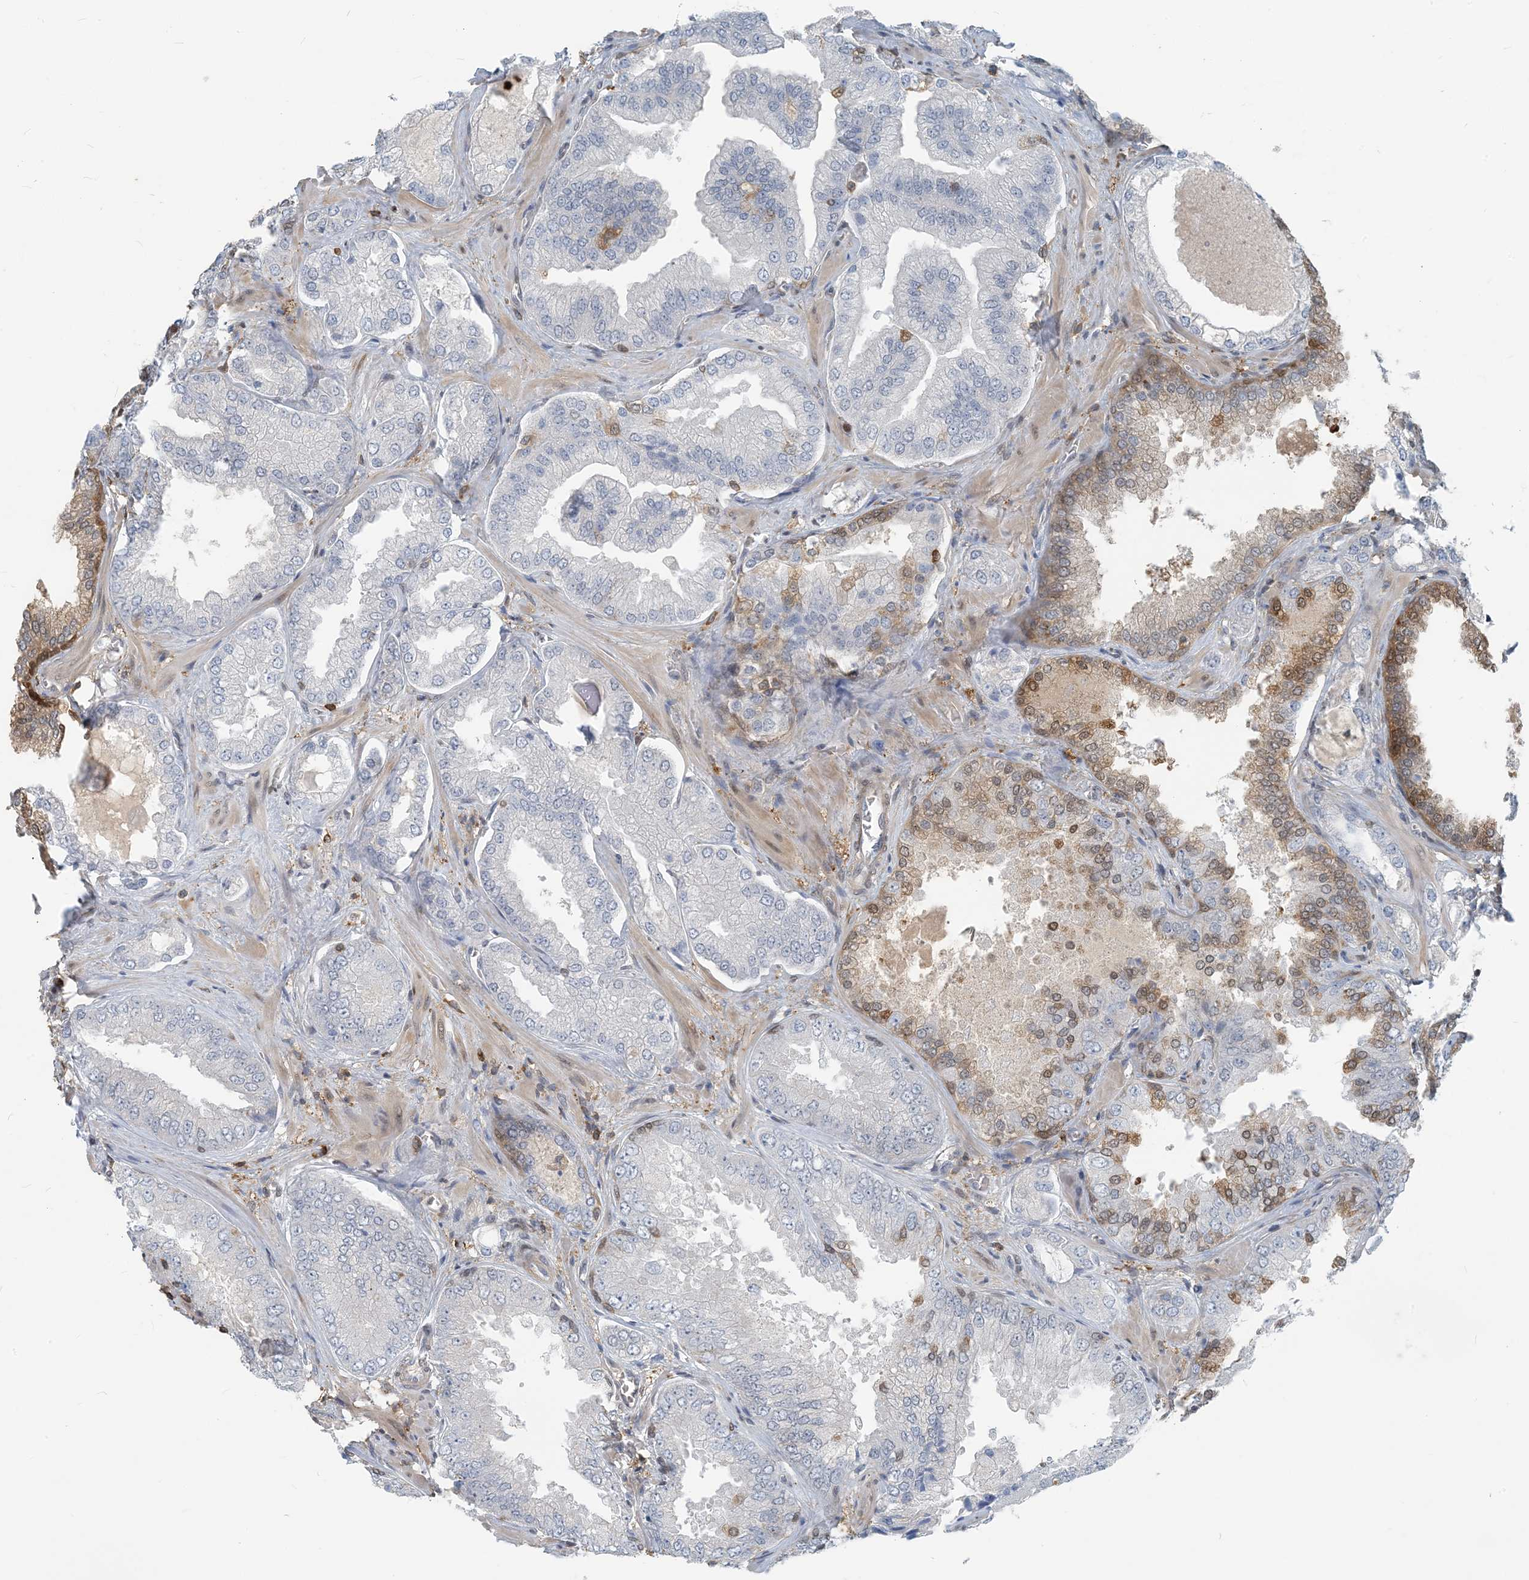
{"staining": {"intensity": "weak", "quantity": "<25%", "location": "nuclear"}, "tissue": "prostate cancer", "cell_type": "Tumor cells", "image_type": "cancer", "snomed": [{"axis": "morphology", "description": "Adenocarcinoma, High grade"}, {"axis": "topography", "description": "Prostate"}], "caption": "An IHC photomicrograph of high-grade adenocarcinoma (prostate) is shown. There is no staining in tumor cells of high-grade adenocarcinoma (prostate).", "gene": "ZC3H12A", "patient": {"sex": "male", "age": 58}}